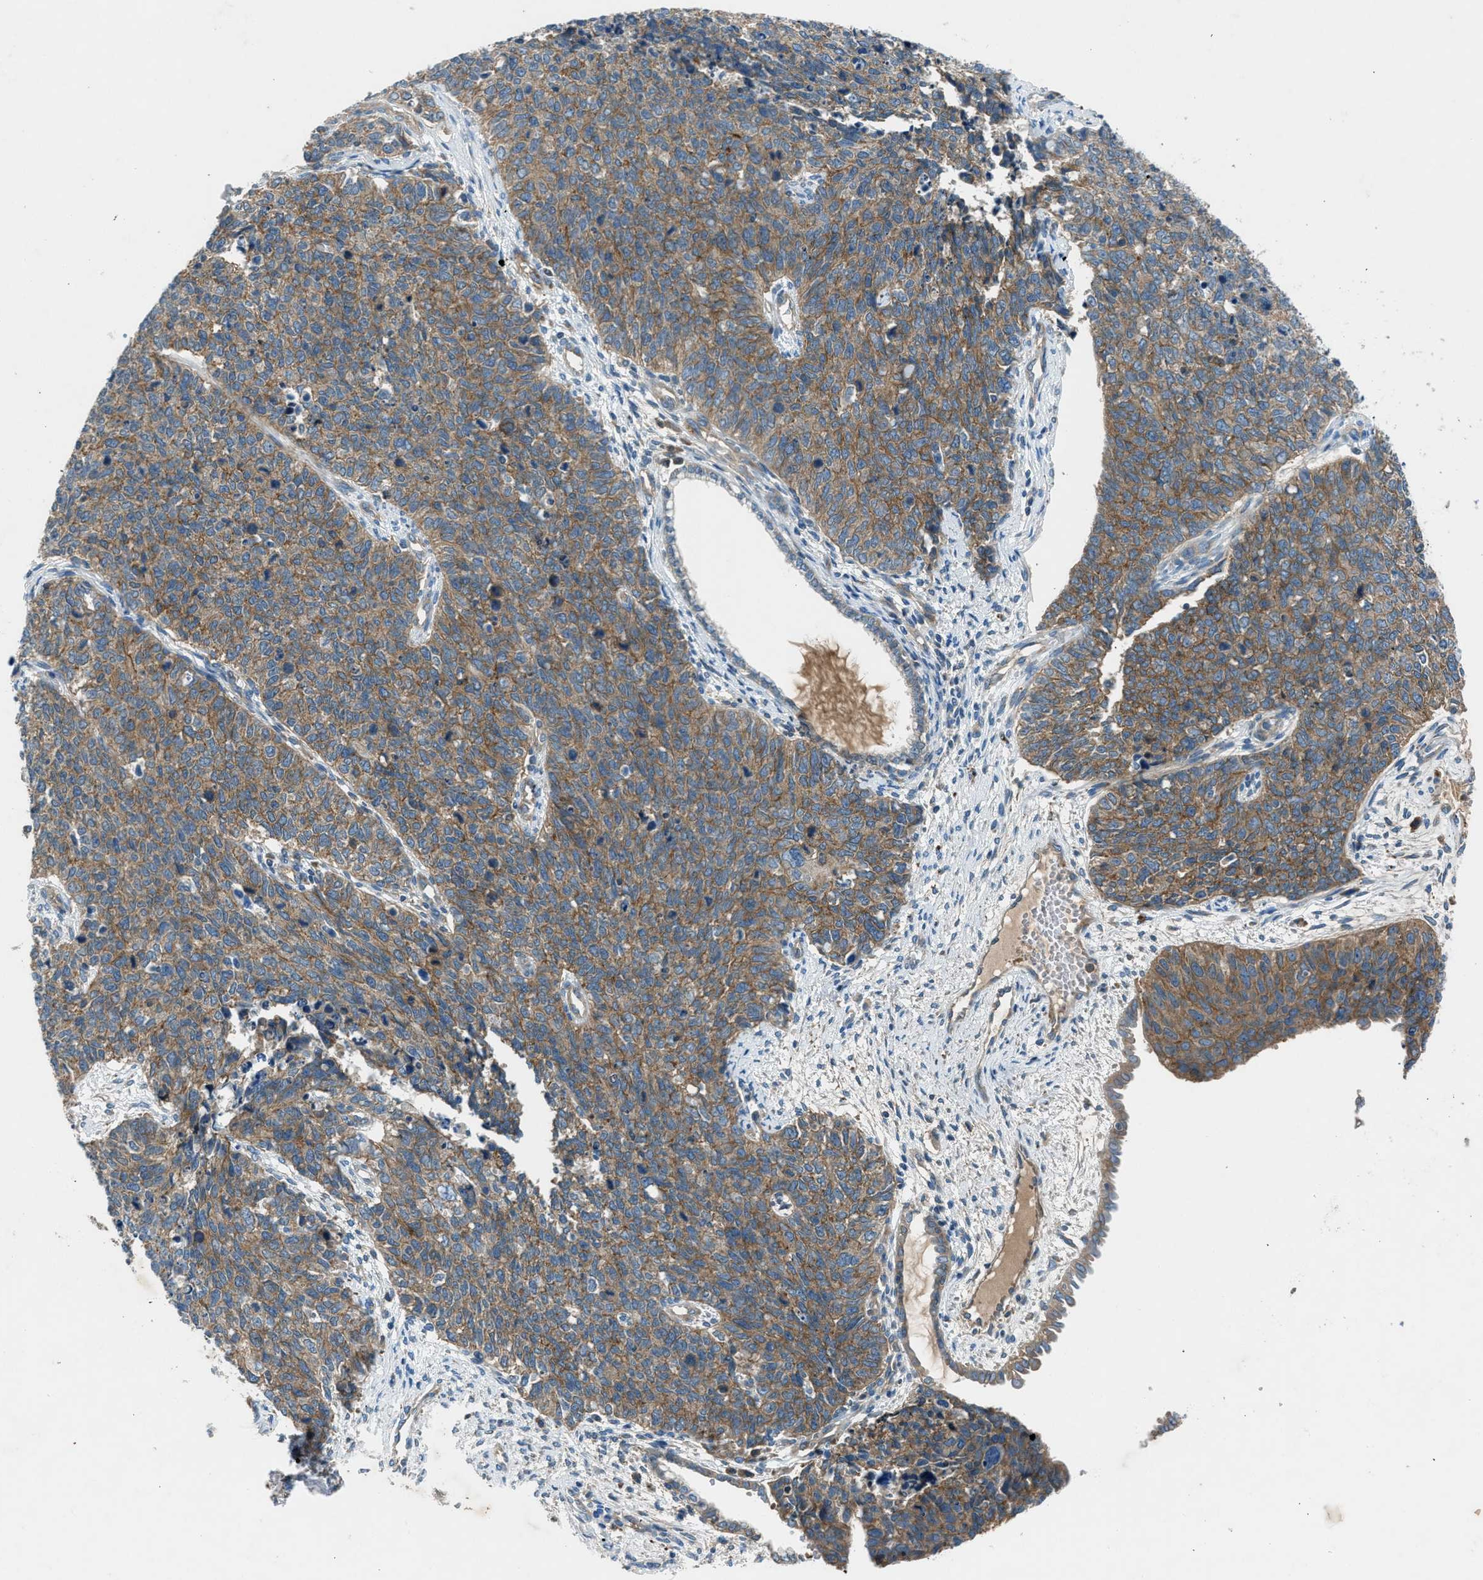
{"staining": {"intensity": "moderate", "quantity": ">75%", "location": "cytoplasmic/membranous"}, "tissue": "cervical cancer", "cell_type": "Tumor cells", "image_type": "cancer", "snomed": [{"axis": "morphology", "description": "Squamous cell carcinoma, NOS"}, {"axis": "topography", "description": "Cervix"}], "caption": "Tumor cells exhibit moderate cytoplasmic/membranous staining in approximately >75% of cells in cervical cancer. Nuclei are stained in blue.", "gene": "BMP1", "patient": {"sex": "female", "age": 63}}